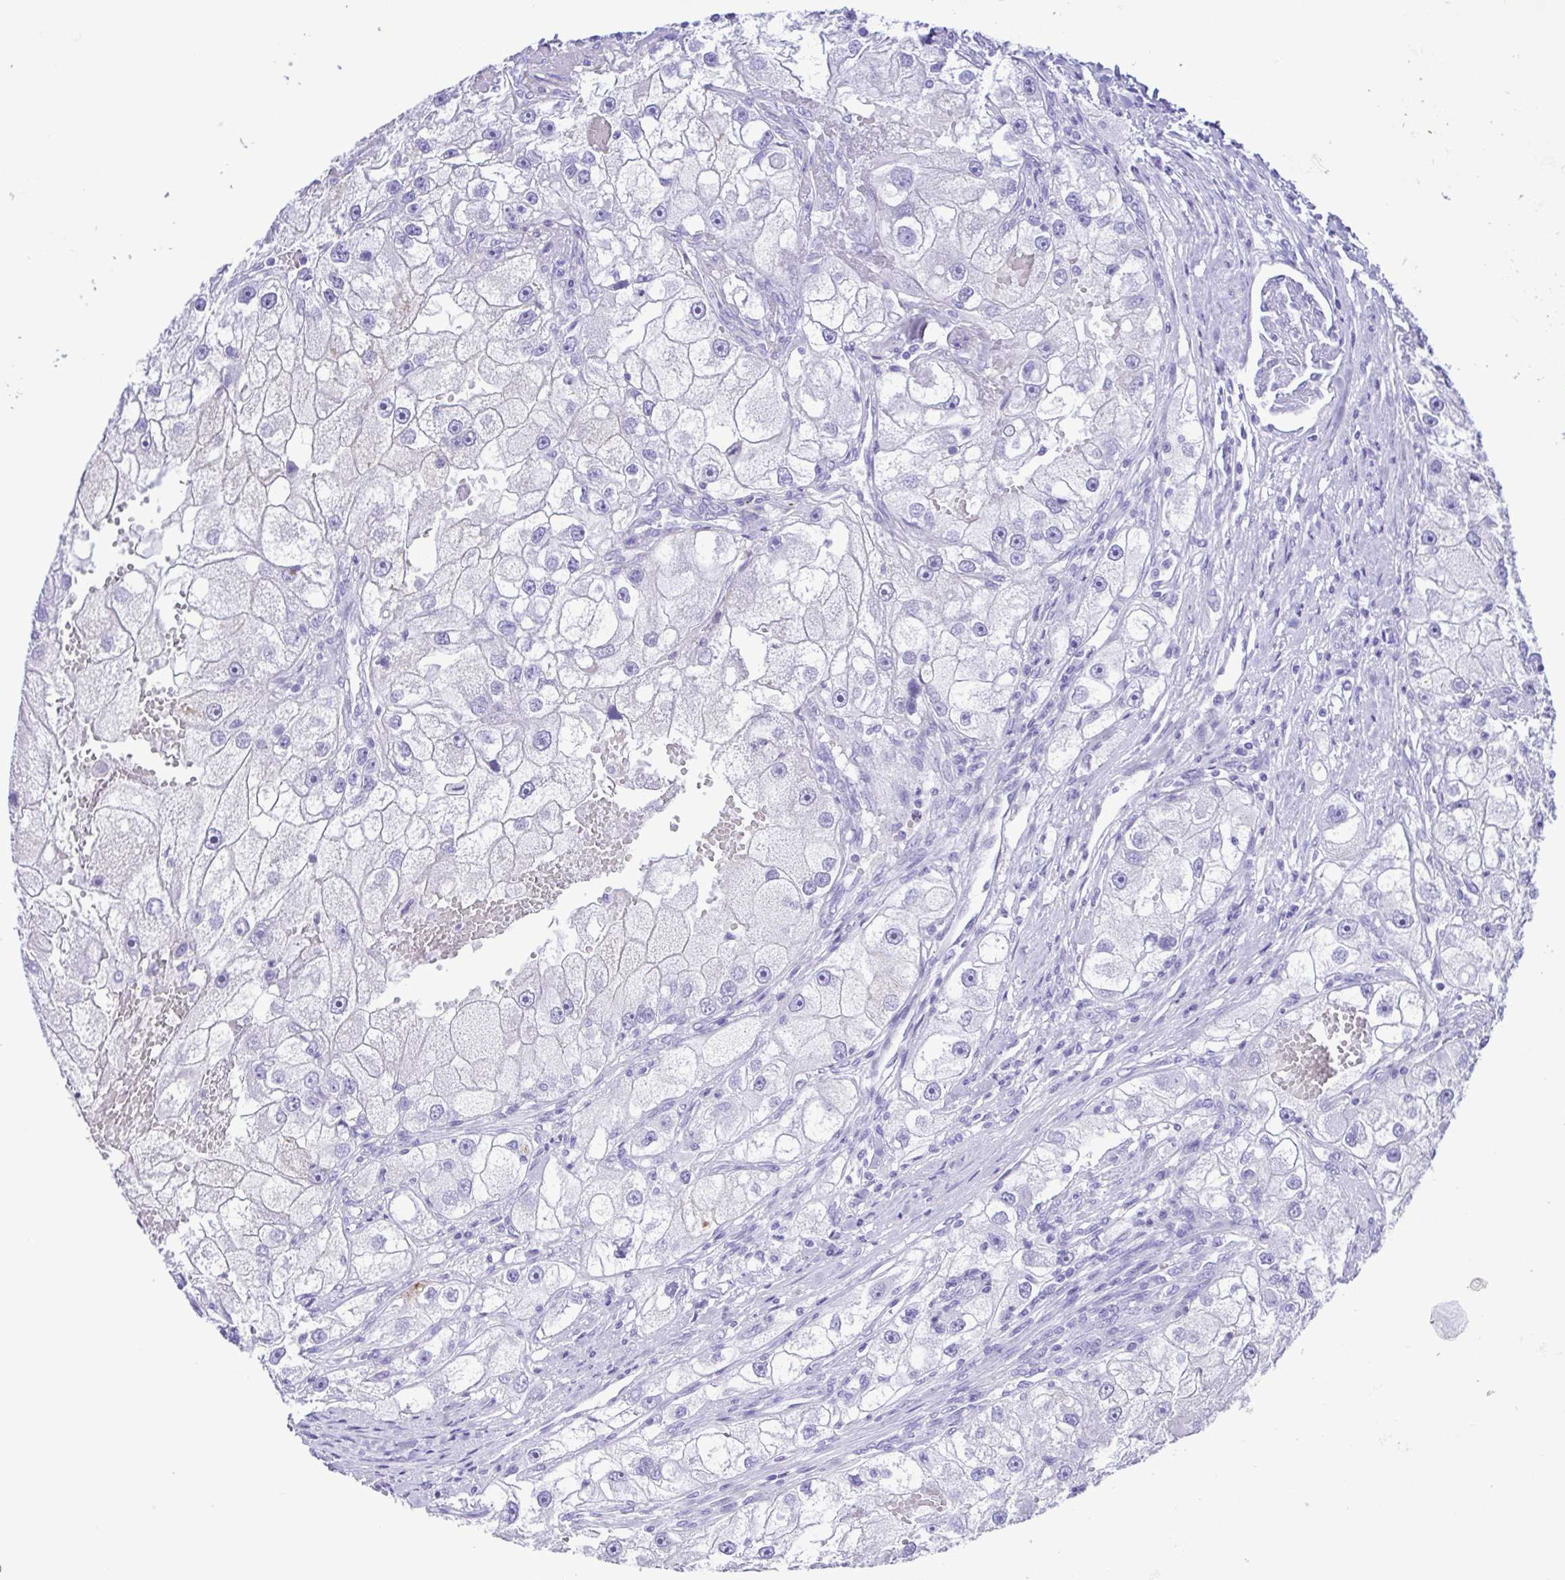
{"staining": {"intensity": "negative", "quantity": "none", "location": "none"}, "tissue": "renal cancer", "cell_type": "Tumor cells", "image_type": "cancer", "snomed": [{"axis": "morphology", "description": "Adenocarcinoma, NOS"}, {"axis": "topography", "description": "Kidney"}], "caption": "An immunohistochemistry micrograph of renal adenocarcinoma is shown. There is no staining in tumor cells of renal adenocarcinoma.", "gene": "ERP27", "patient": {"sex": "male", "age": 63}}